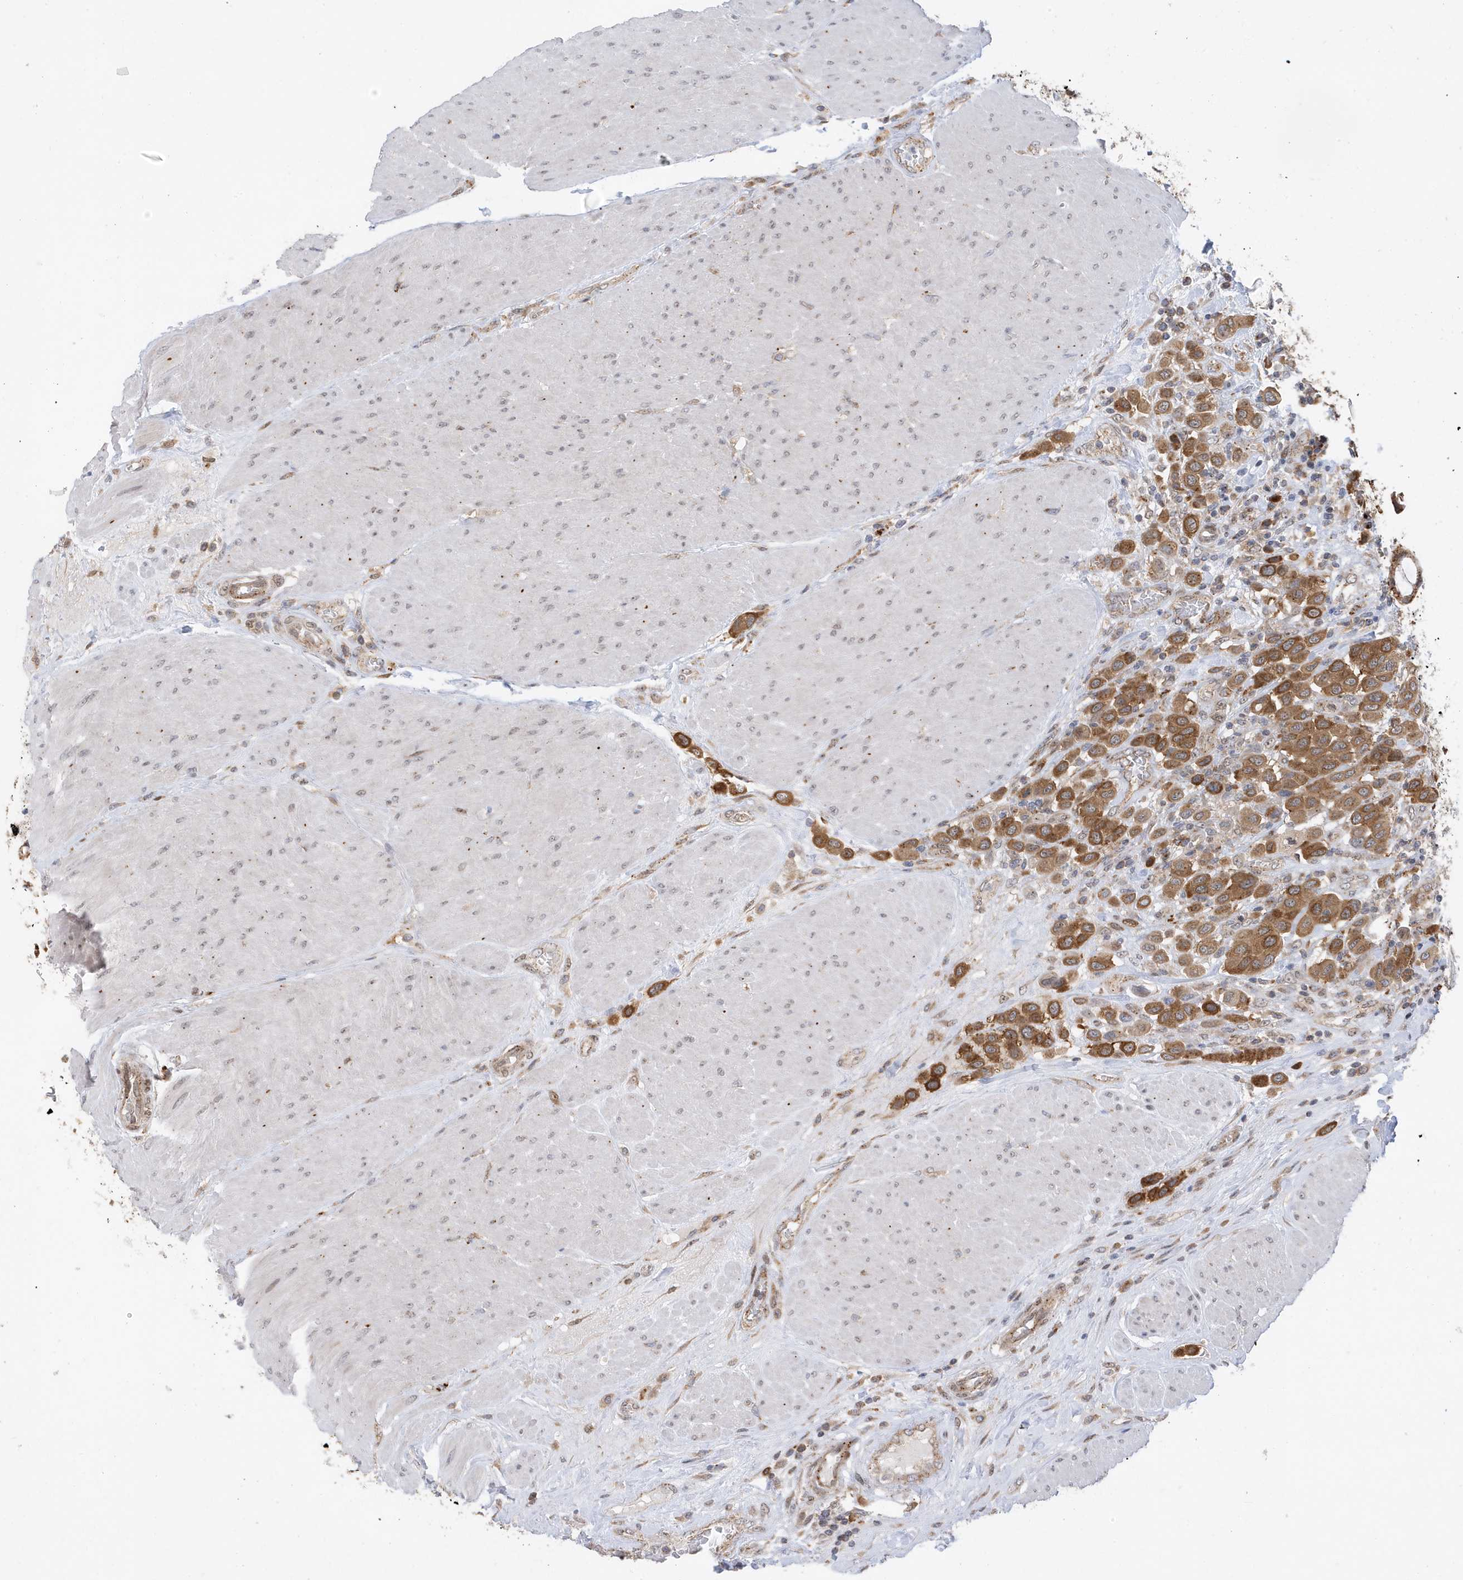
{"staining": {"intensity": "moderate", "quantity": ">75%", "location": "cytoplasmic/membranous"}, "tissue": "urothelial cancer", "cell_type": "Tumor cells", "image_type": "cancer", "snomed": [{"axis": "morphology", "description": "Urothelial carcinoma, High grade"}, {"axis": "topography", "description": "Urinary bladder"}], "caption": "Immunohistochemistry of human urothelial cancer exhibits medium levels of moderate cytoplasmic/membranous expression in about >75% of tumor cells.", "gene": "ZNF507", "patient": {"sex": "male", "age": 50}}